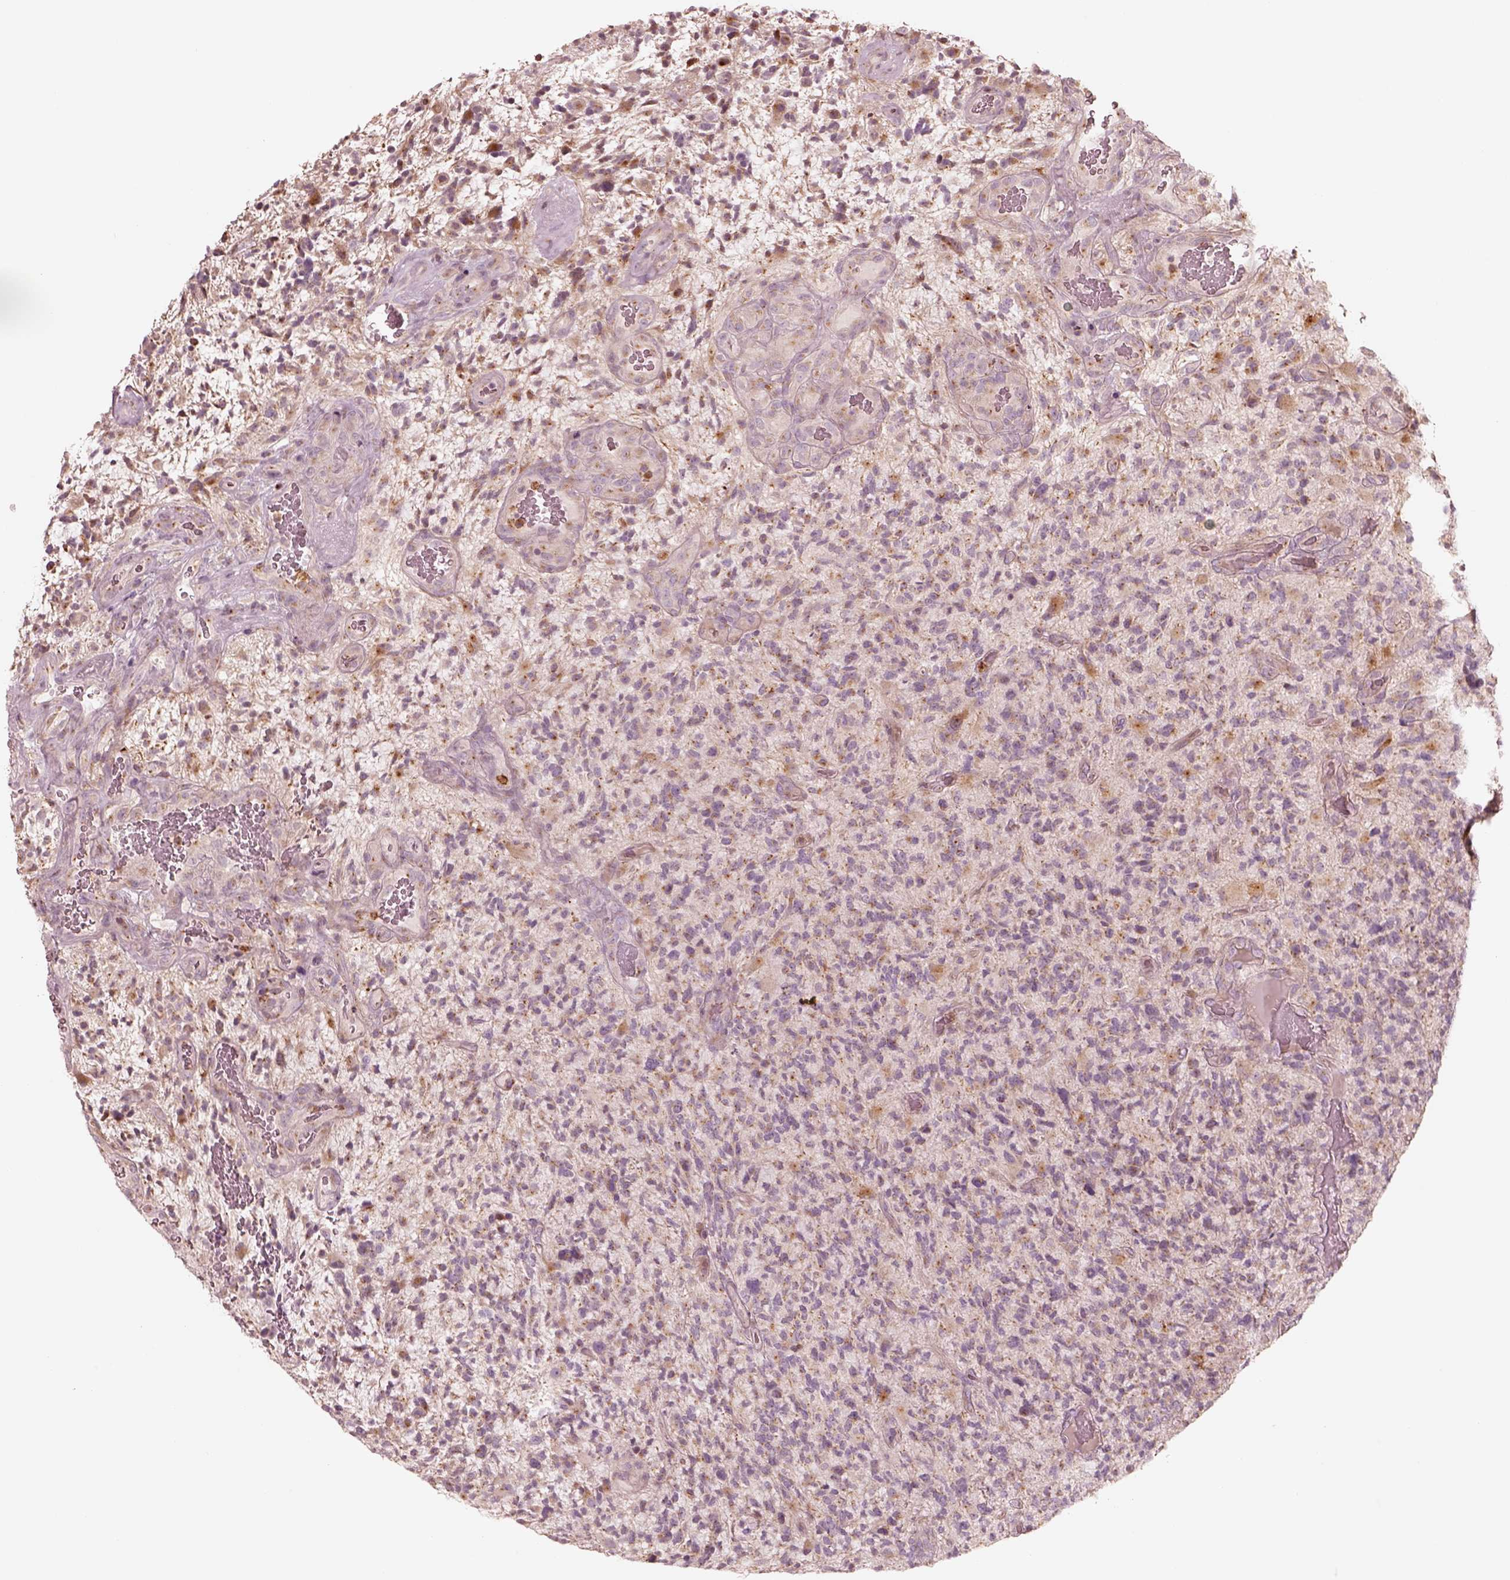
{"staining": {"intensity": "weak", "quantity": ">75%", "location": "cytoplasmic/membranous"}, "tissue": "glioma", "cell_type": "Tumor cells", "image_type": "cancer", "snomed": [{"axis": "morphology", "description": "Glioma, malignant, High grade"}, {"axis": "topography", "description": "Brain"}], "caption": "DAB (3,3'-diaminobenzidine) immunohistochemical staining of human high-grade glioma (malignant) demonstrates weak cytoplasmic/membranous protein staining in approximately >75% of tumor cells.", "gene": "ABCA7", "patient": {"sex": "female", "age": 71}}